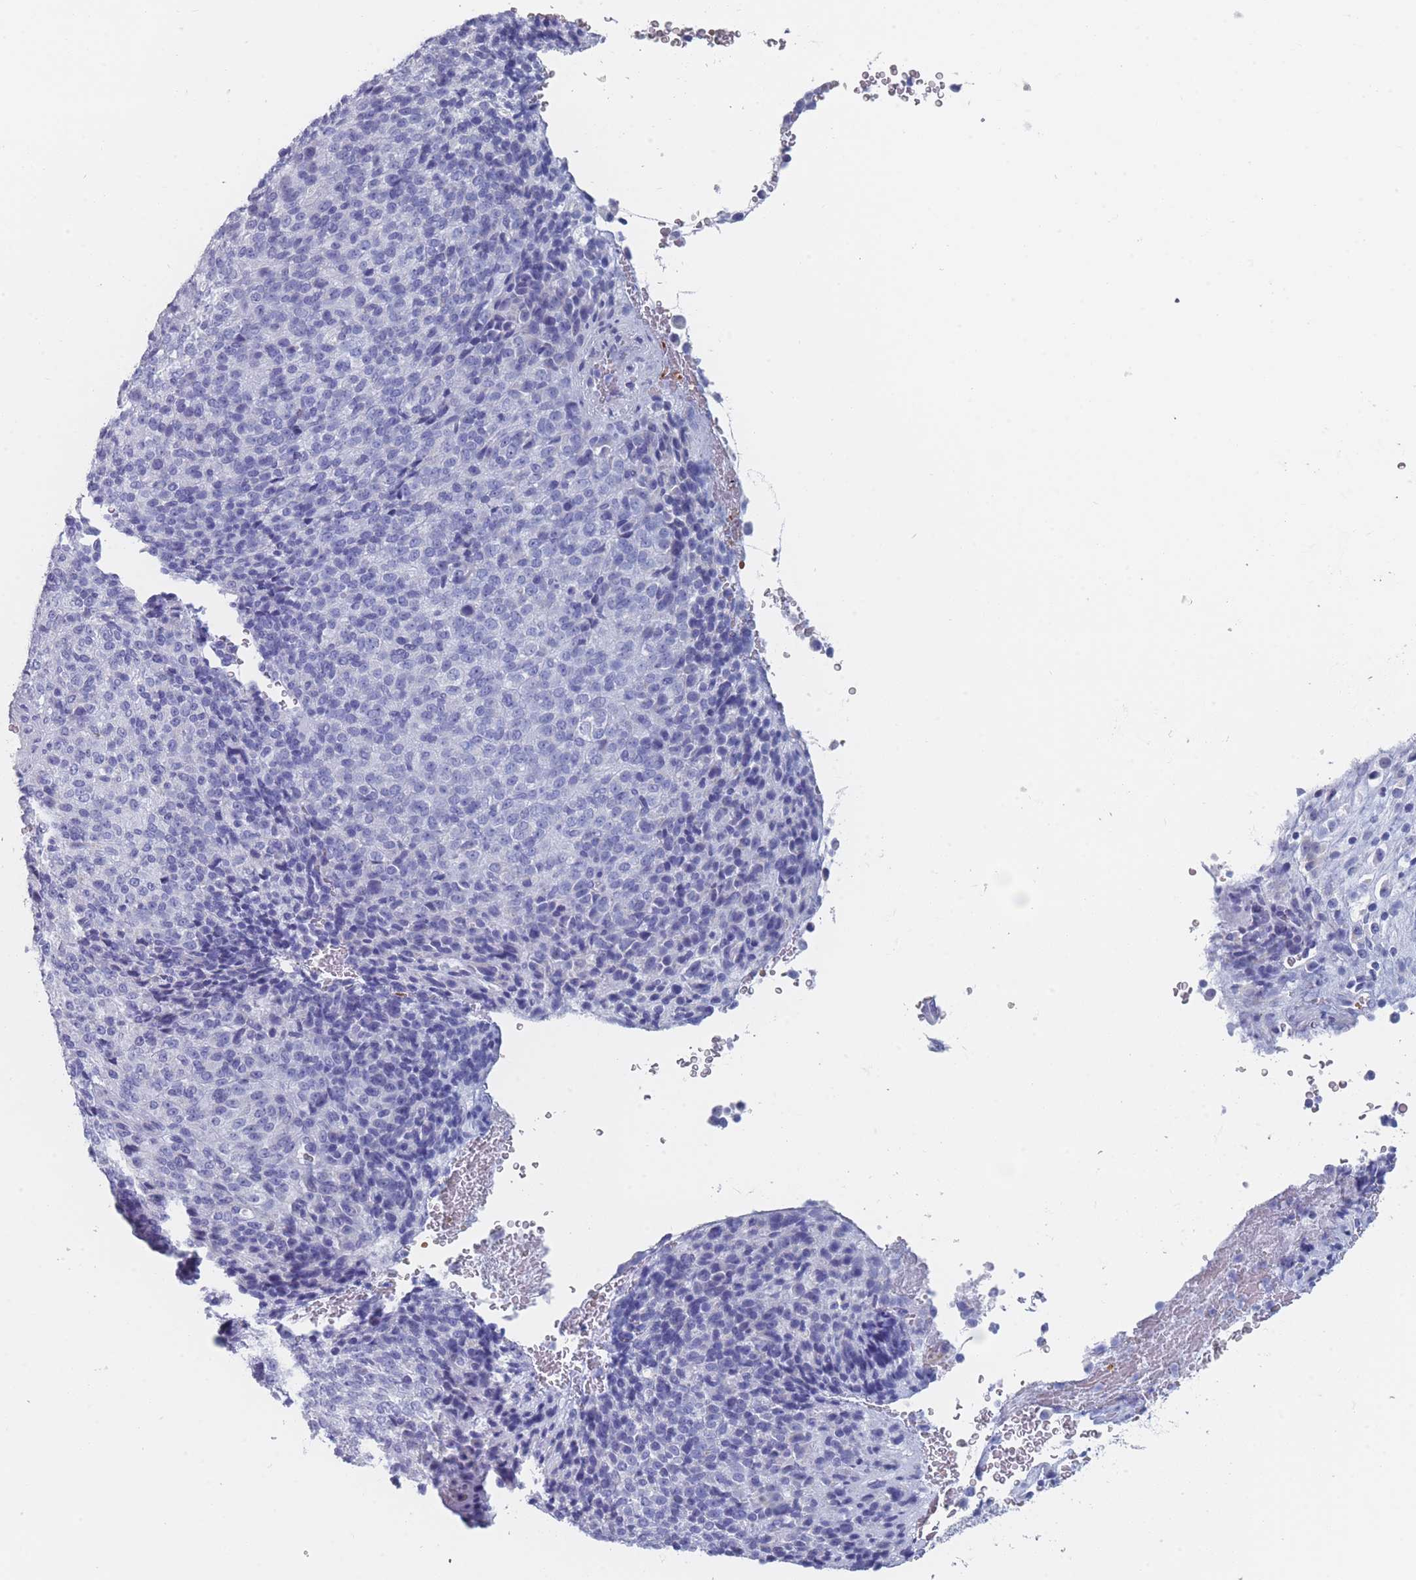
{"staining": {"intensity": "negative", "quantity": "none", "location": "none"}, "tissue": "melanoma", "cell_type": "Tumor cells", "image_type": "cancer", "snomed": [{"axis": "morphology", "description": "Malignant melanoma, Metastatic site"}, {"axis": "topography", "description": "Brain"}], "caption": "Histopathology image shows no significant protein positivity in tumor cells of melanoma. (Immunohistochemistry, brightfield microscopy, high magnification).", "gene": "OR5D16", "patient": {"sex": "female", "age": 56}}